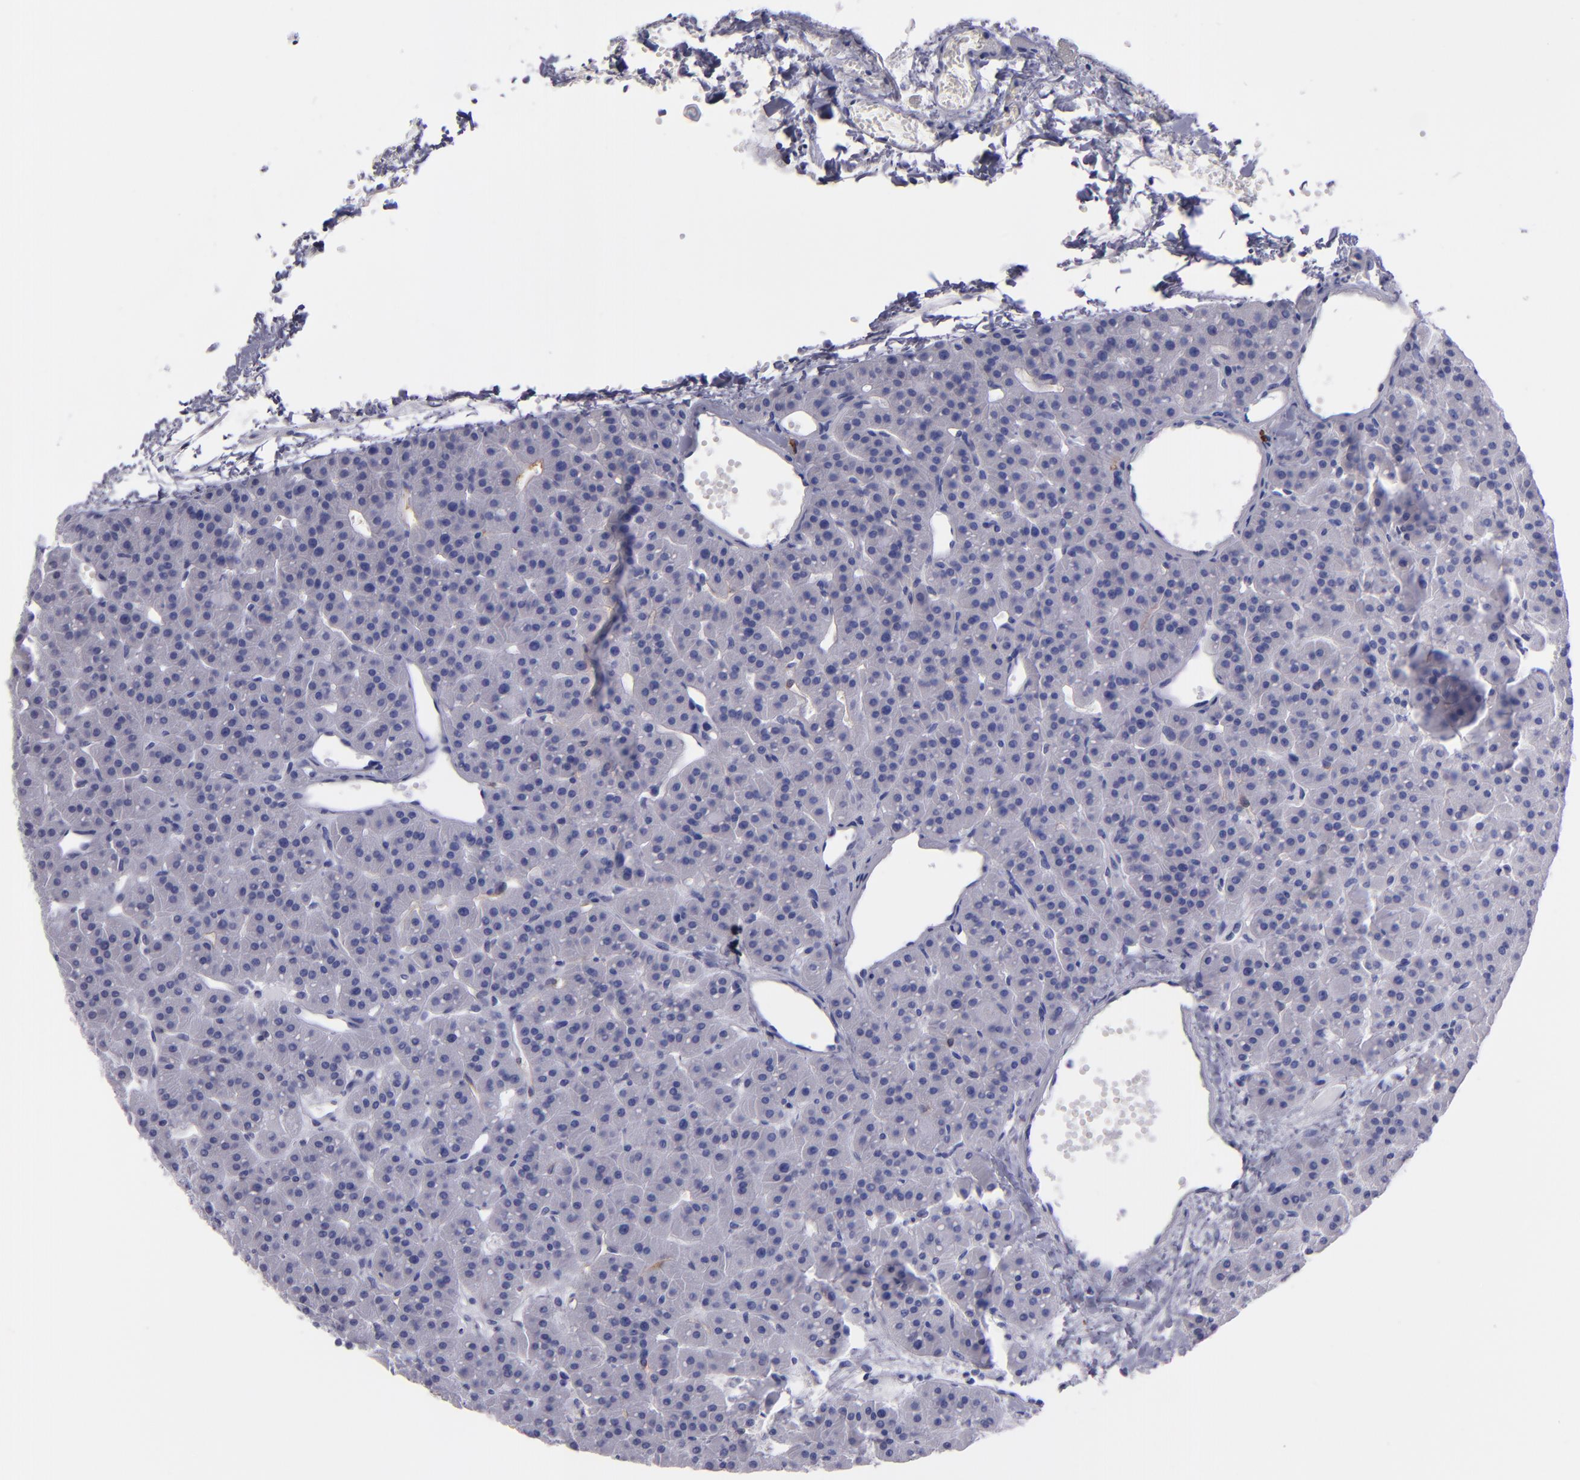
{"staining": {"intensity": "negative", "quantity": "none", "location": "none"}, "tissue": "parathyroid gland", "cell_type": "Glandular cells", "image_type": "normal", "snomed": [{"axis": "morphology", "description": "Normal tissue, NOS"}, {"axis": "topography", "description": "Parathyroid gland"}], "caption": "This is a image of IHC staining of benign parathyroid gland, which shows no positivity in glandular cells.", "gene": "CD38", "patient": {"sex": "female", "age": 76}}